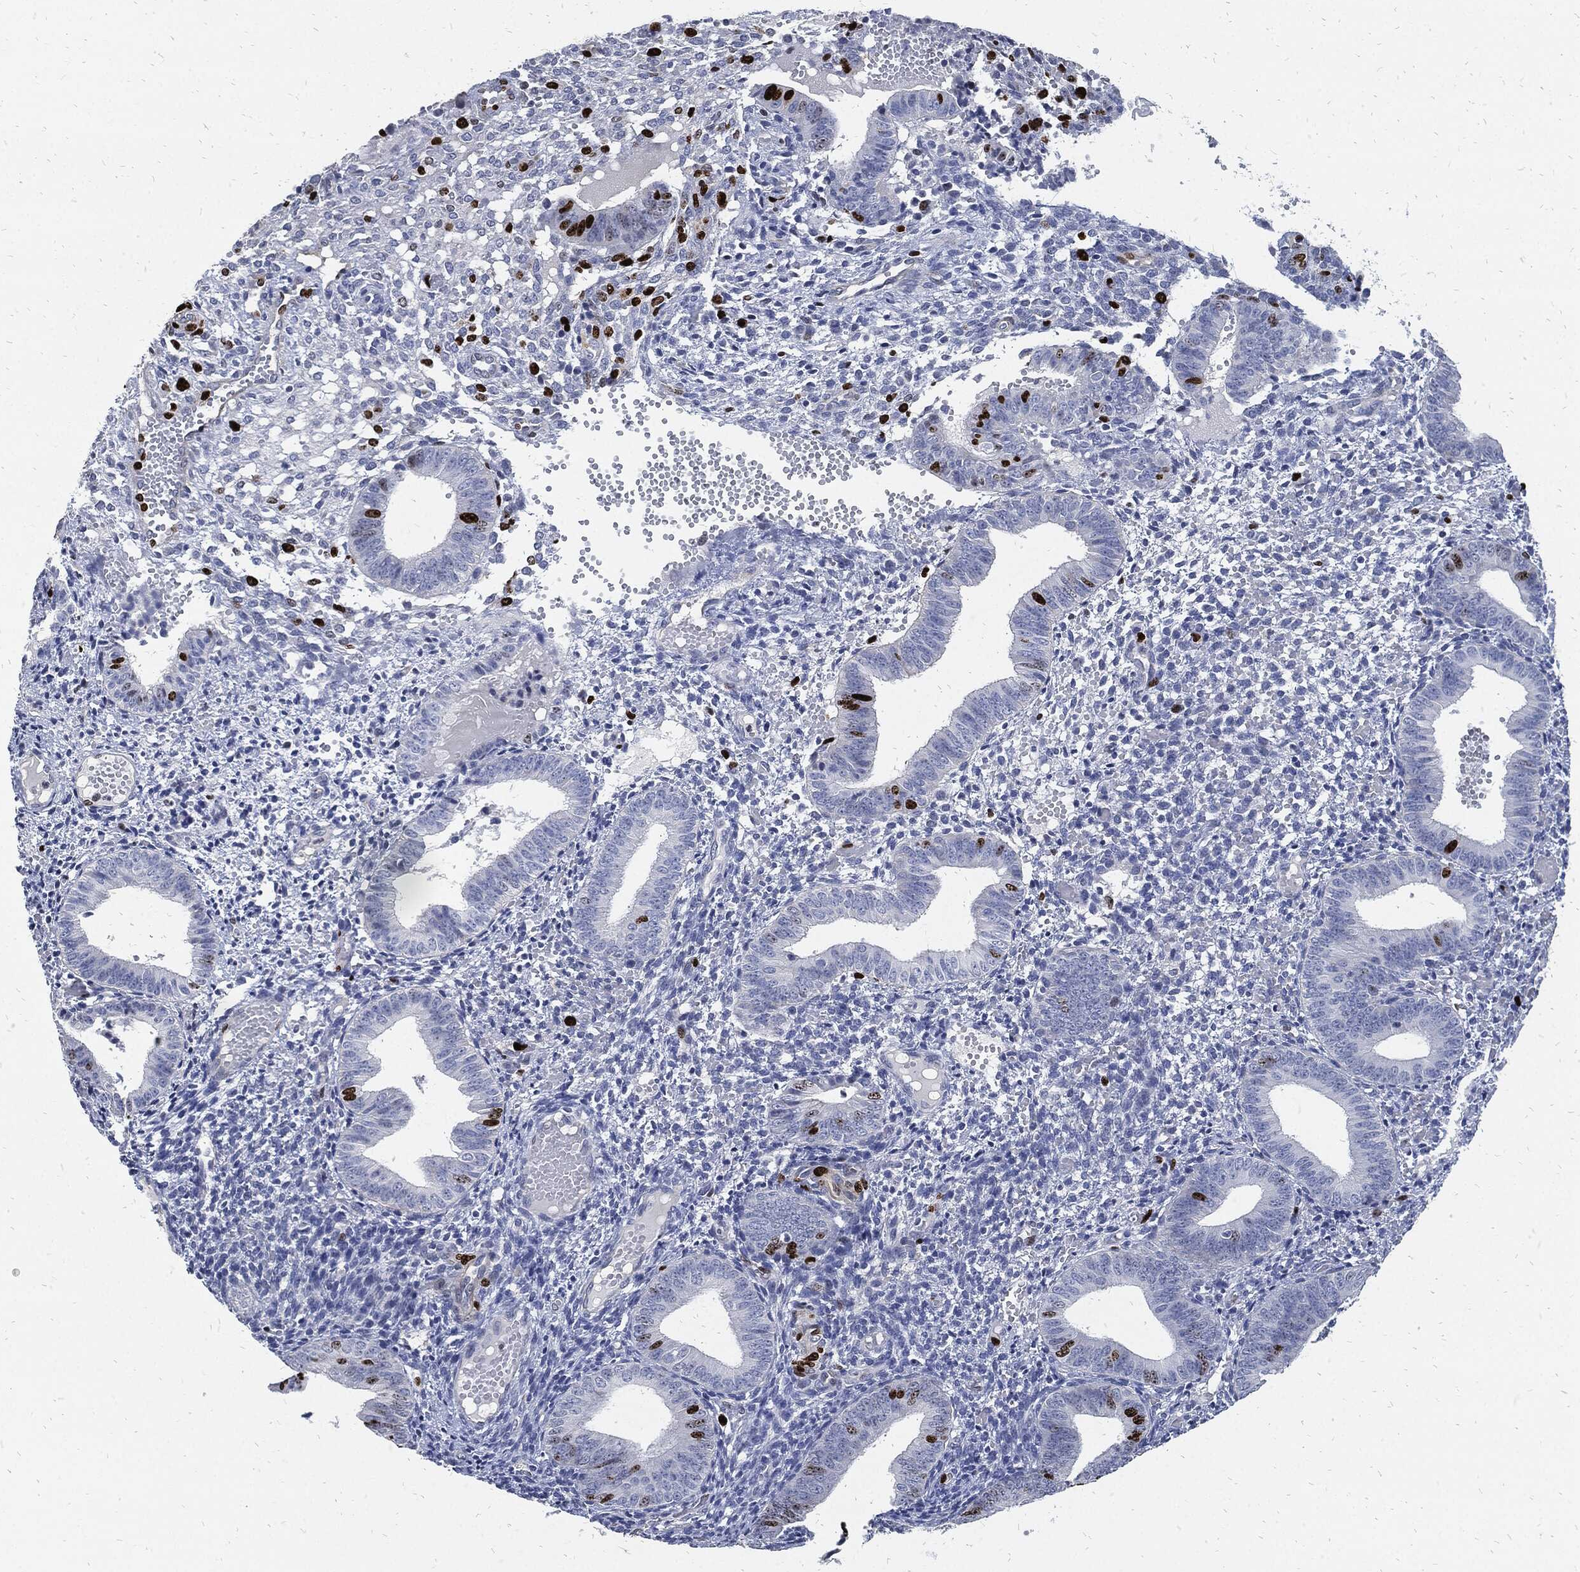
{"staining": {"intensity": "negative", "quantity": "none", "location": "none"}, "tissue": "endometrium", "cell_type": "Cells in endometrial stroma", "image_type": "normal", "snomed": [{"axis": "morphology", "description": "Normal tissue, NOS"}, {"axis": "topography", "description": "Endometrium"}], "caption": "Immunohistochemical staining of unremarkable human endometrium shows no significant positivity in cells in endometrial stroma.", "gene": "MKI67", "patient": {"sex": "female", "age": 42}}